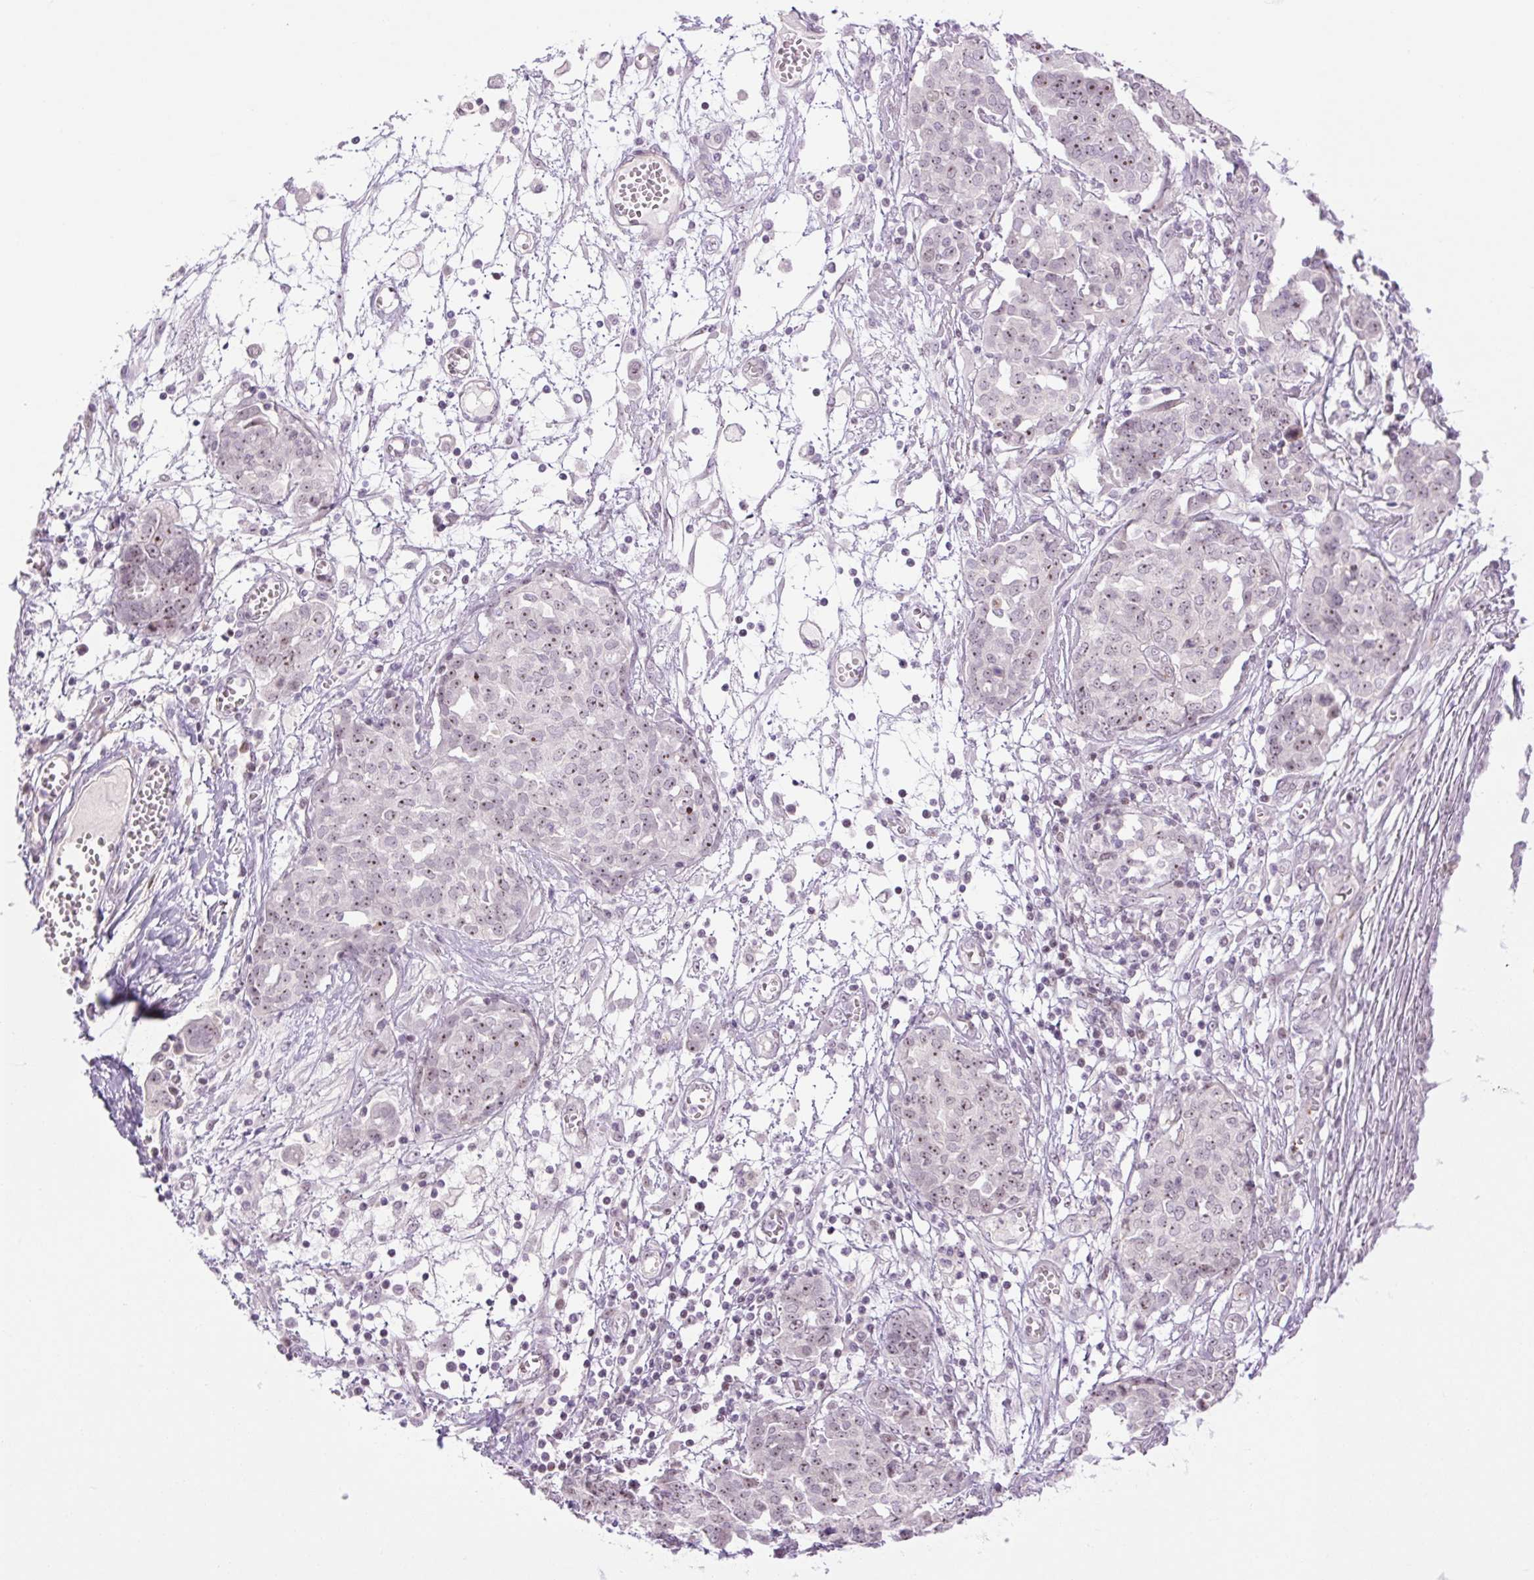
{"staining": {"intensity": "weak", "quantity": "25%-75%", "location": "nuclear"}, "tissue": "ovarian cancer", "cell_type": "Tumor cells", "image_type": "cancer", "snomed": [{"axis": "morphology", "description": "Cystadenocarcinoma, serous, NOS"}, {"axis": "topography", "description": "Soft tissue"}, {"axis": "topography", "description": "Ovary"}], "caption": "A brown stain shows weak nuclear positivity of a protein in serous cystadenocarcinoma (ovarian) tumor cells.", "gene": "ZNF417", "patient": {"sex": "female", "age": 57}}